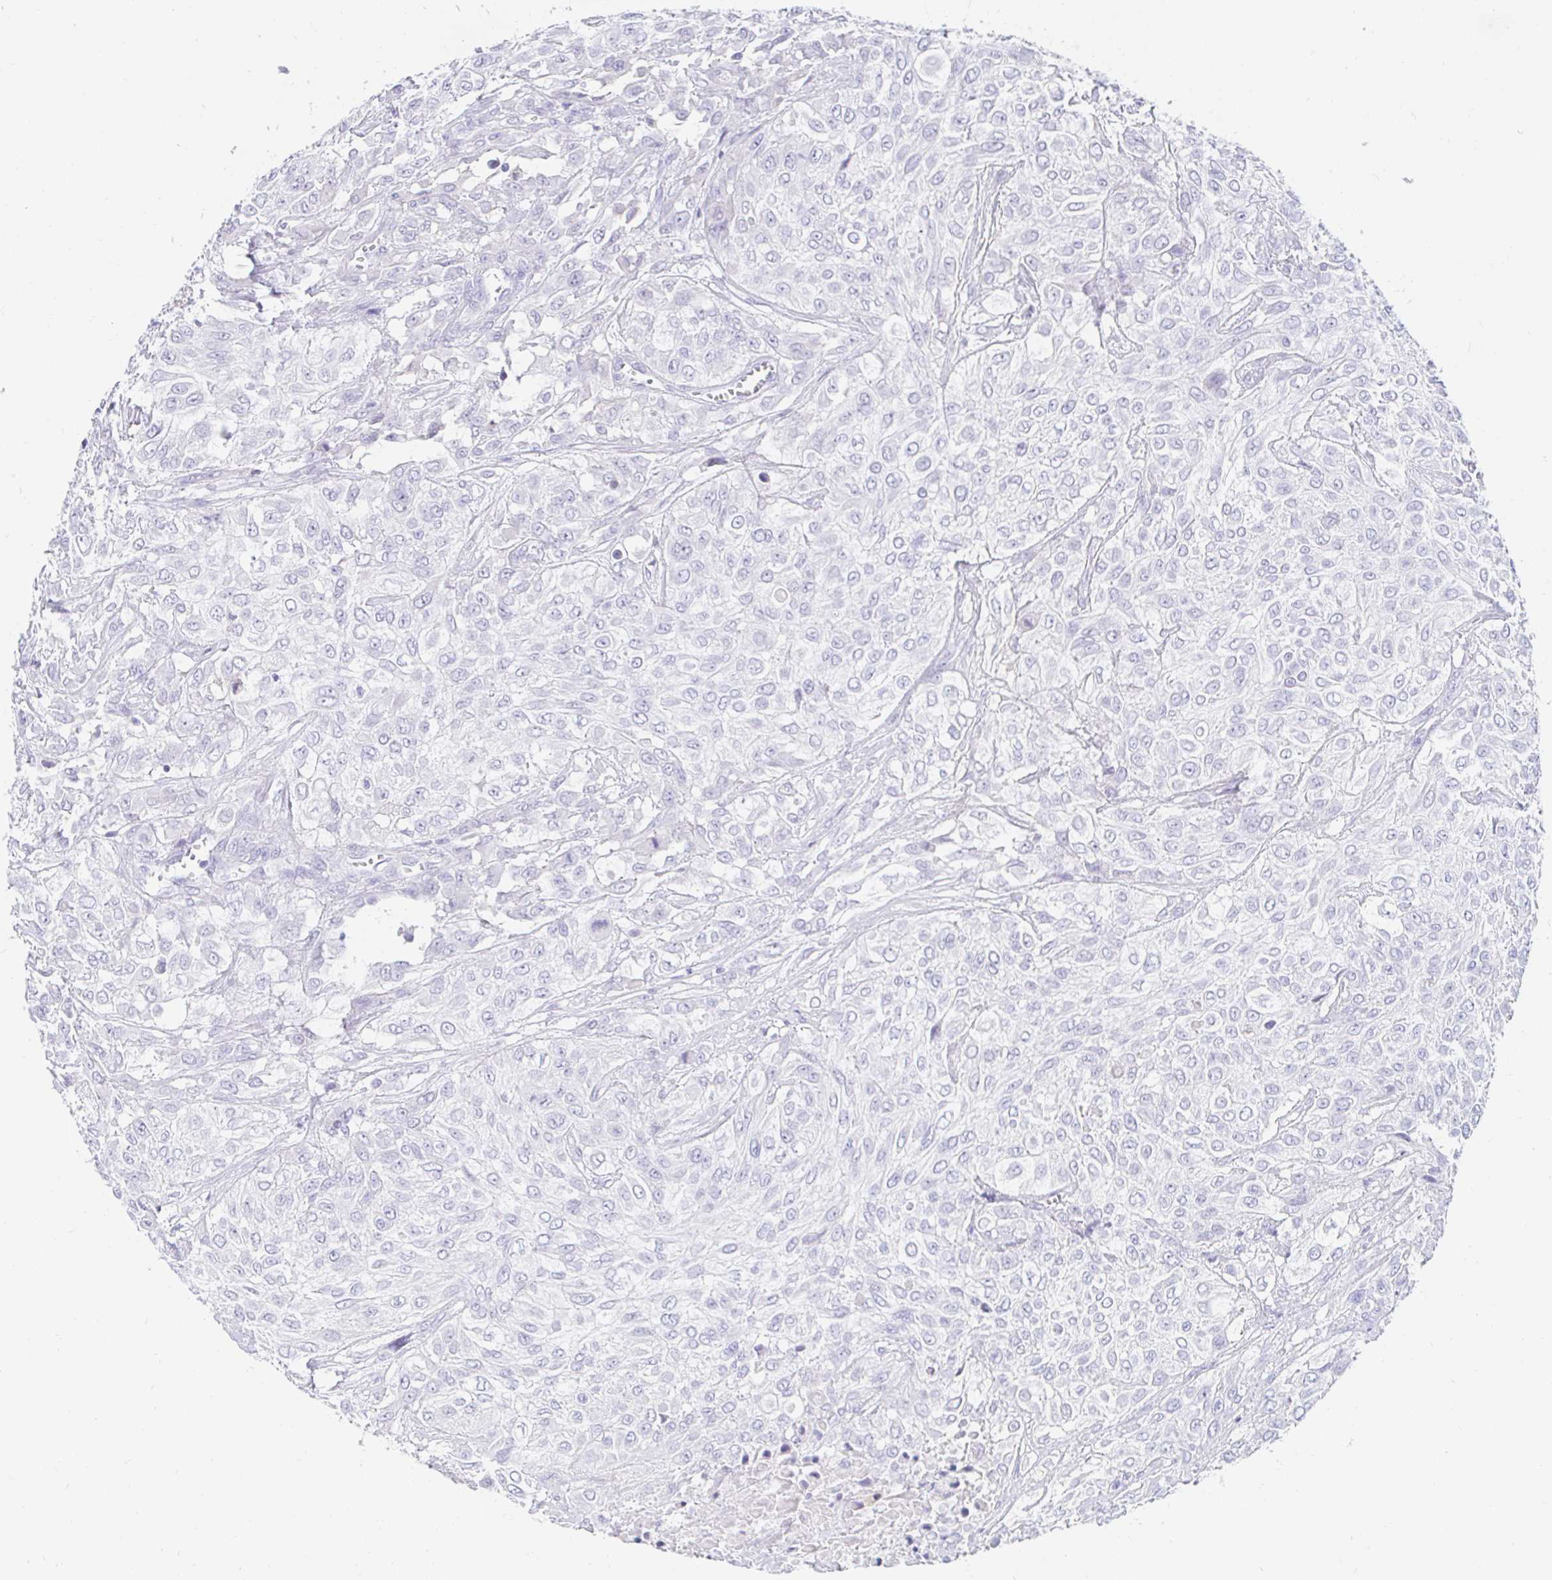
{"staining": {"intensity": "negative", "quantity": "none", "location": "none"}, "tissue": "urothelial cancer", "cell_type": "Tumor cells", "image_type": "cancer", "snomed": [{"axis": "morphology", "description": "Urothelial carcinoma, High grade"}, {"axis": "topography", "description": "Urinary bladder"}], "caption": "This histopathology image is of high-grade urothelial carcinoma stained with IHC to label a protein in brown with the nuclei are counter-stained blue. There is no expression in tumor cells. The staining was performed using DAB (3,3'-diaminobenzidine) to visualize the protein expression in brown, while the nuclei were stained in blue with hematoxylin (Magnification: 20x).", "gene": "TEX44", "patient": {"sex": "male", "age": 57}}